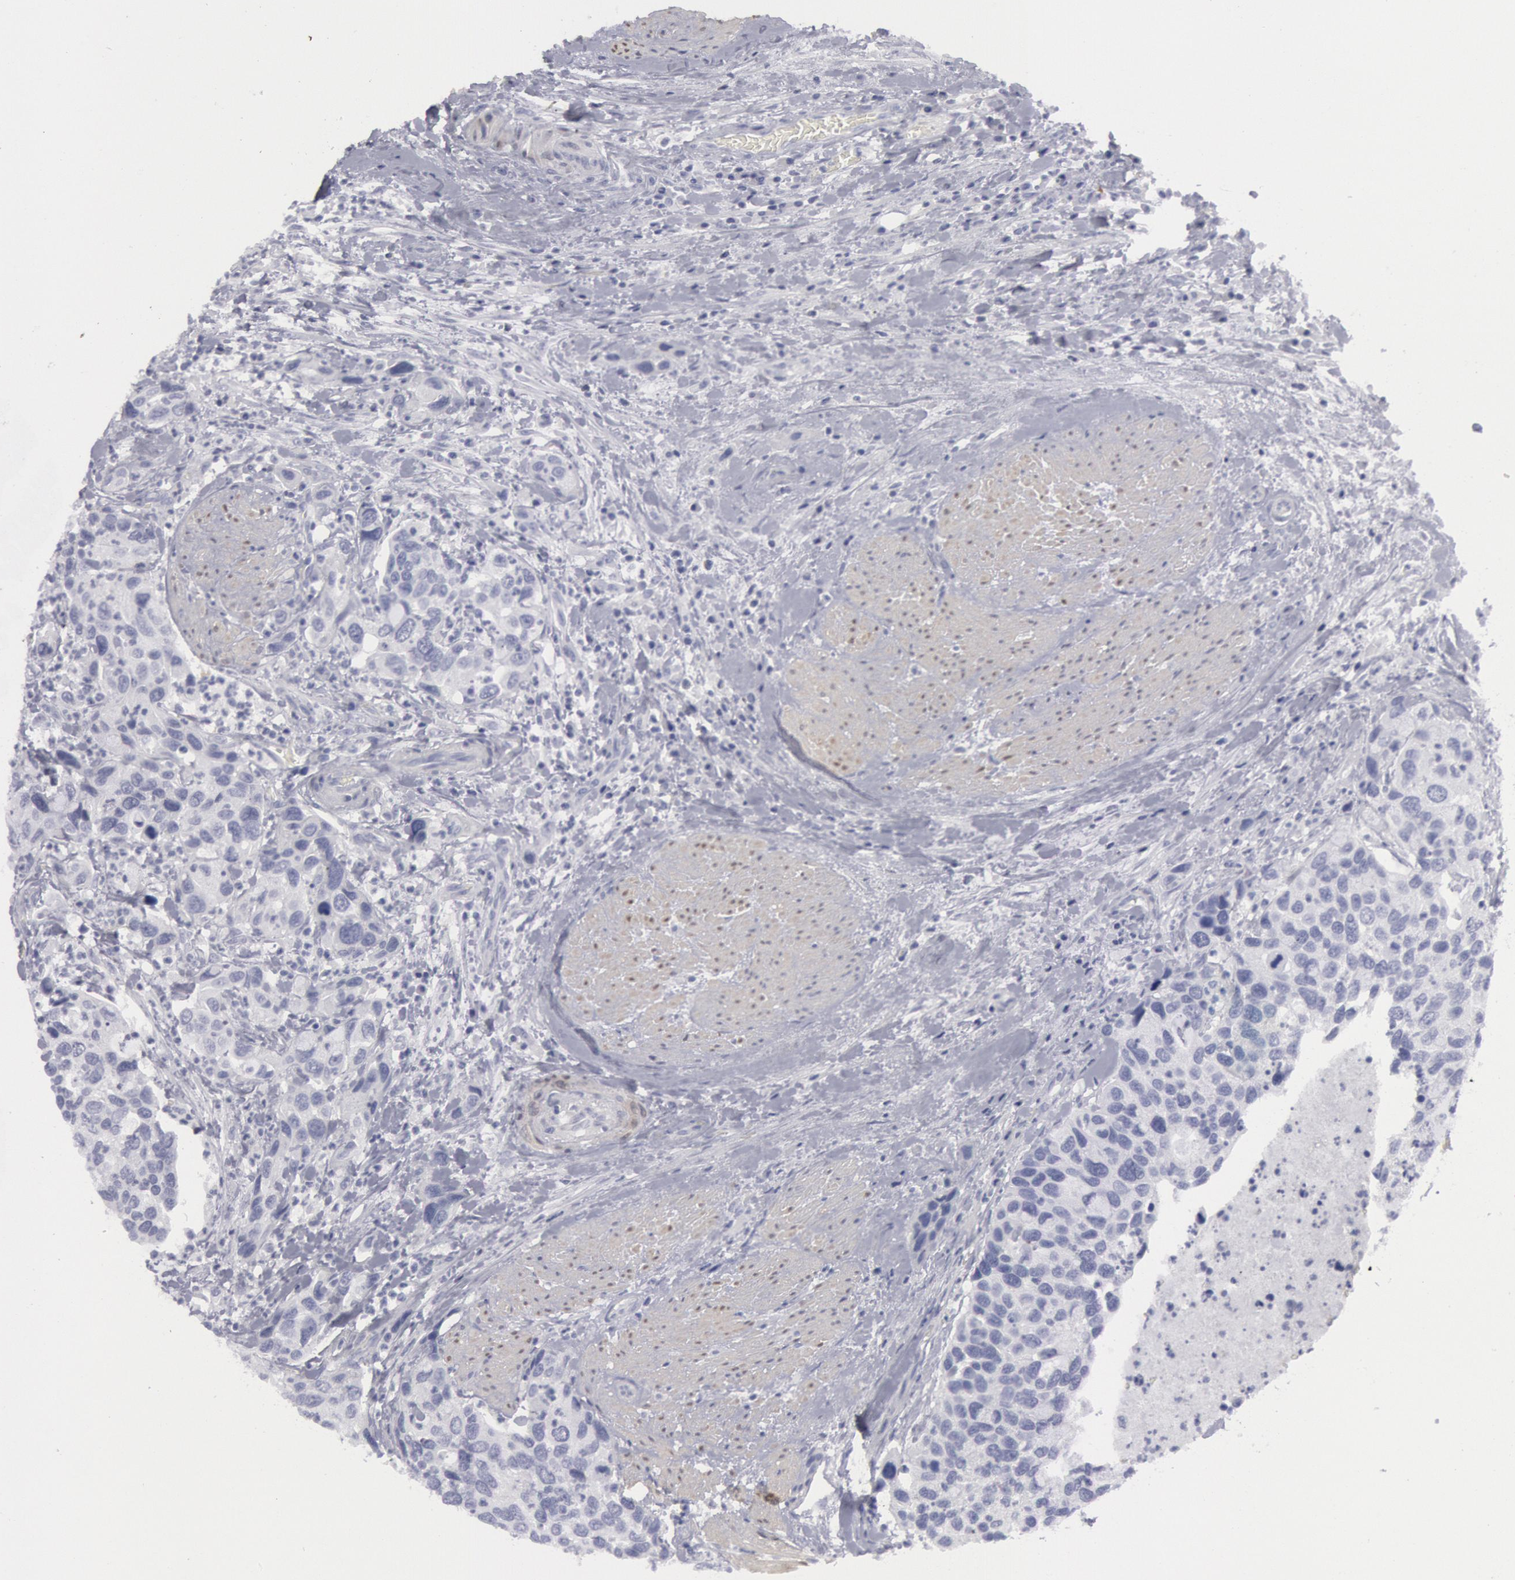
{"staining": {"intensity": "negative", "quantity": "none", "location": "none"}, "tissue": "urothelial cancer", "cell_type": "Tumor cells", "image_type": "cancer", "snomed": [{"axis": "morphology", "description": "Urothelial carcinoma, High grade"}, {"axis": "topography", "description": "Urinary bladder"}], "caption": "An immunohistochemistry photomicrograph of urothelial carcinoma (high-grade) is shown. There is no staining in tumor cells of urothelial carcinoma (high-grade).", "gene": "FHL1", "patient": {"sex": "male", "age": 66}}